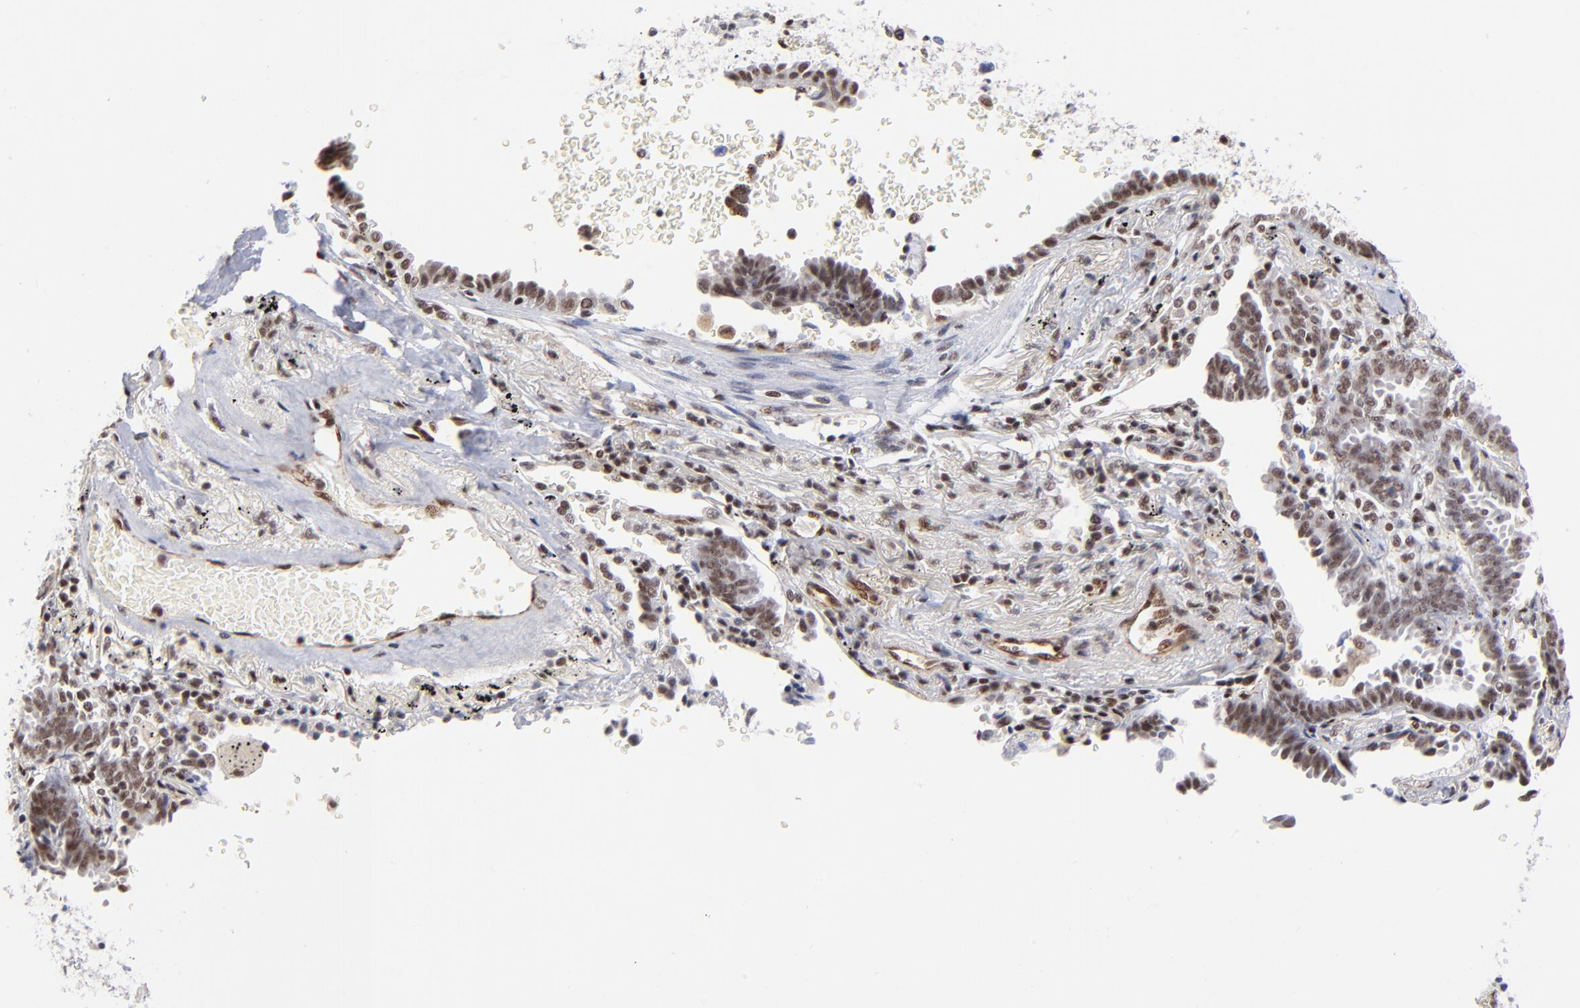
{"staining": {"intensity": "moderate", "quantity": ">75%", "location": "nuclear"}, "tissue": "lung cancer", "cell_type": "Tumor cells", "image_type": "cancer", "snomed": [{"axis": "morphology", "description": "Adenocarcinoma, NOS"}, {"axis": "topography", "description": "Lung"}], "caption": "Lung cancer stained for a protein (brown) shows moderate nuclear positive positivity in approximately >75% of tumor cells.", "gene": "GABPA", "patient": {"sex": "female", "age": 64}}